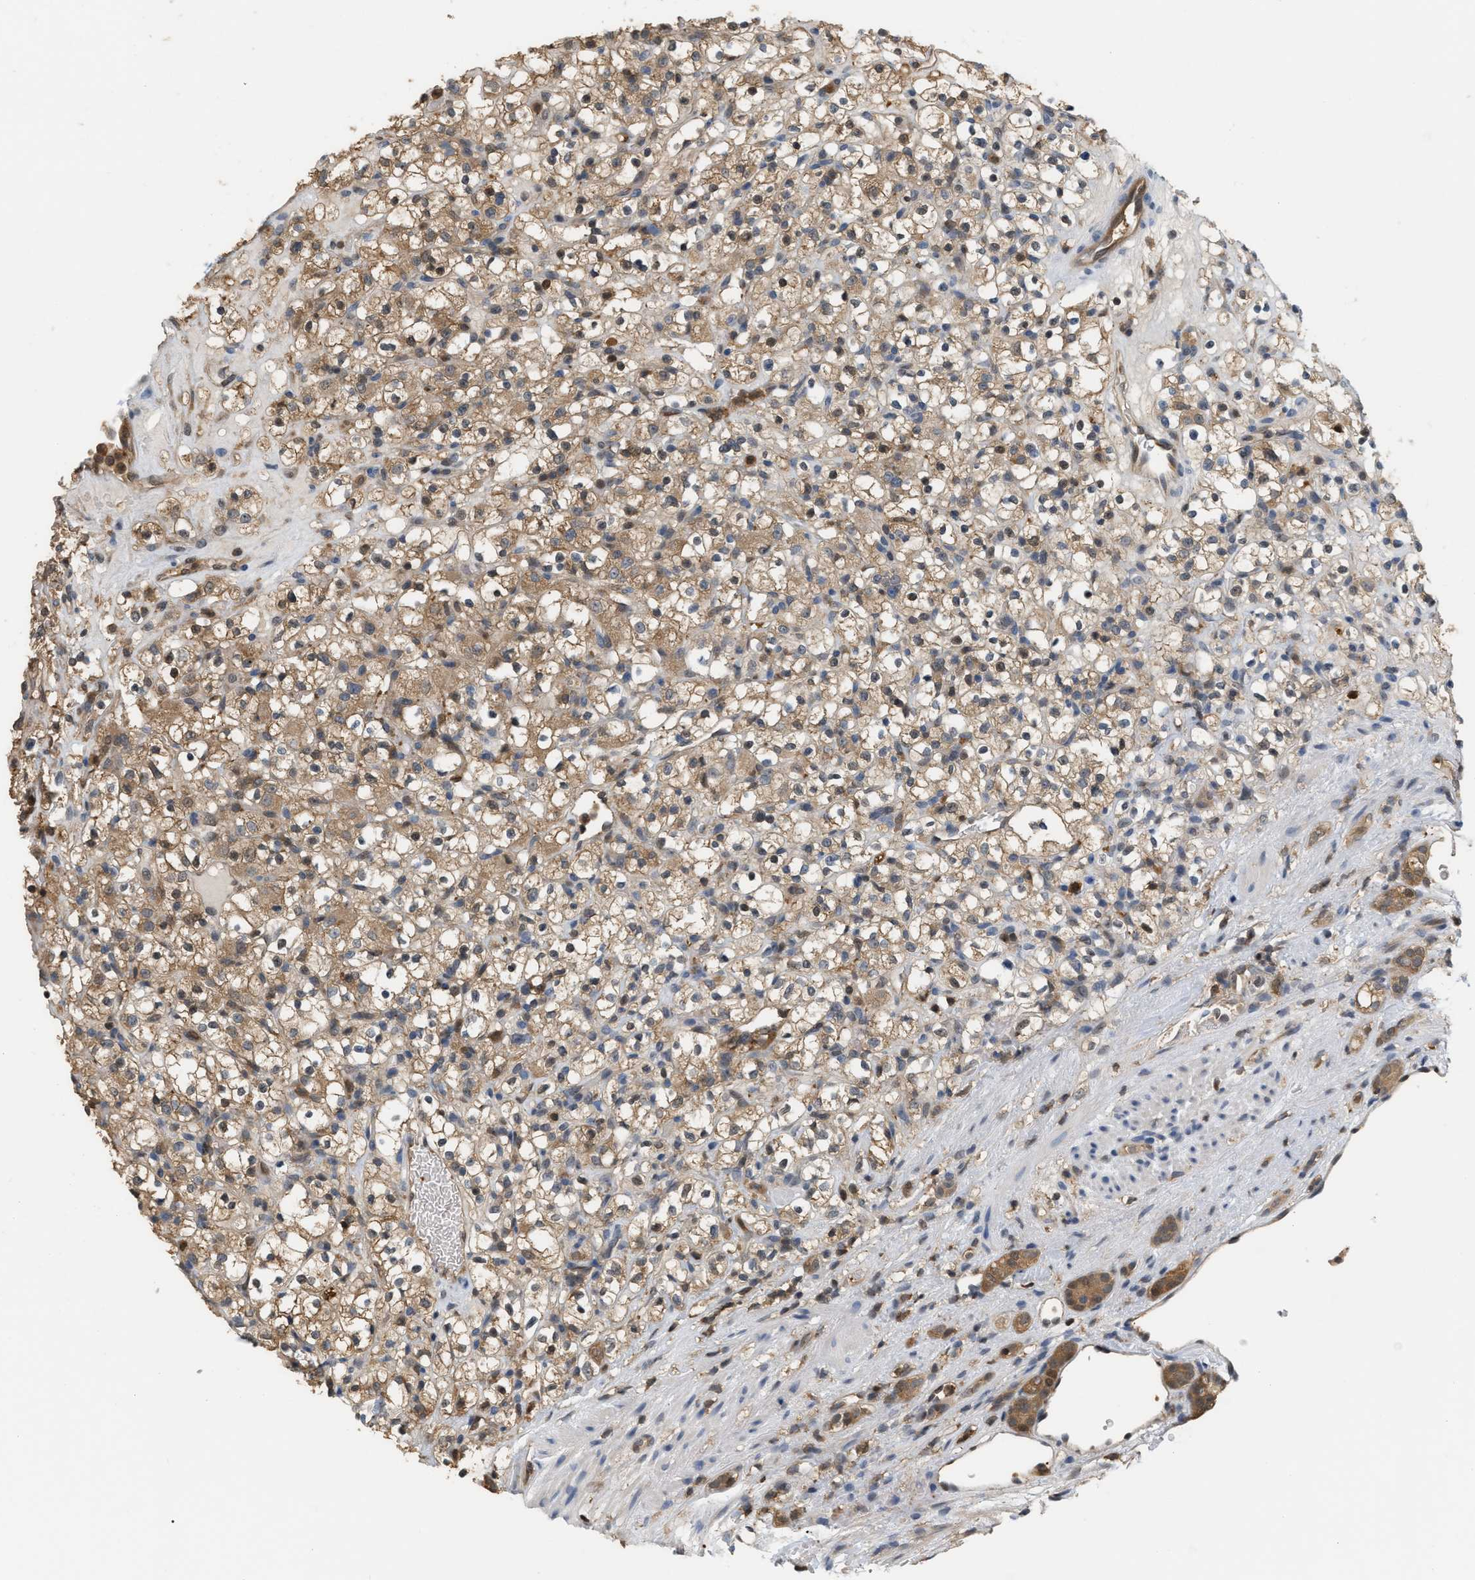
{"staining": {"intensity": "moderate", "quantity": ">75%", "location": "cytoplasmic/membranous"}, "tissue": "renal cancer", "cell_type": "Tumor cells", "image_type": "cancer", "snomed": [{"axis": "morphology", "description": "Normal tissue, NOS"}, {"axis": "morphology", "description": "Adenocarcinoma, NOS"}, {"axis": "topography", "description": "Kidney"}], "caption": "Moderate cytoplasmic/membranous protein expression is identified in approximately >75% of tumor cells in renal cancer (adenocarcinoma).", "gene": "MTPN", "patient": {"sex": "female", "age": 72}}